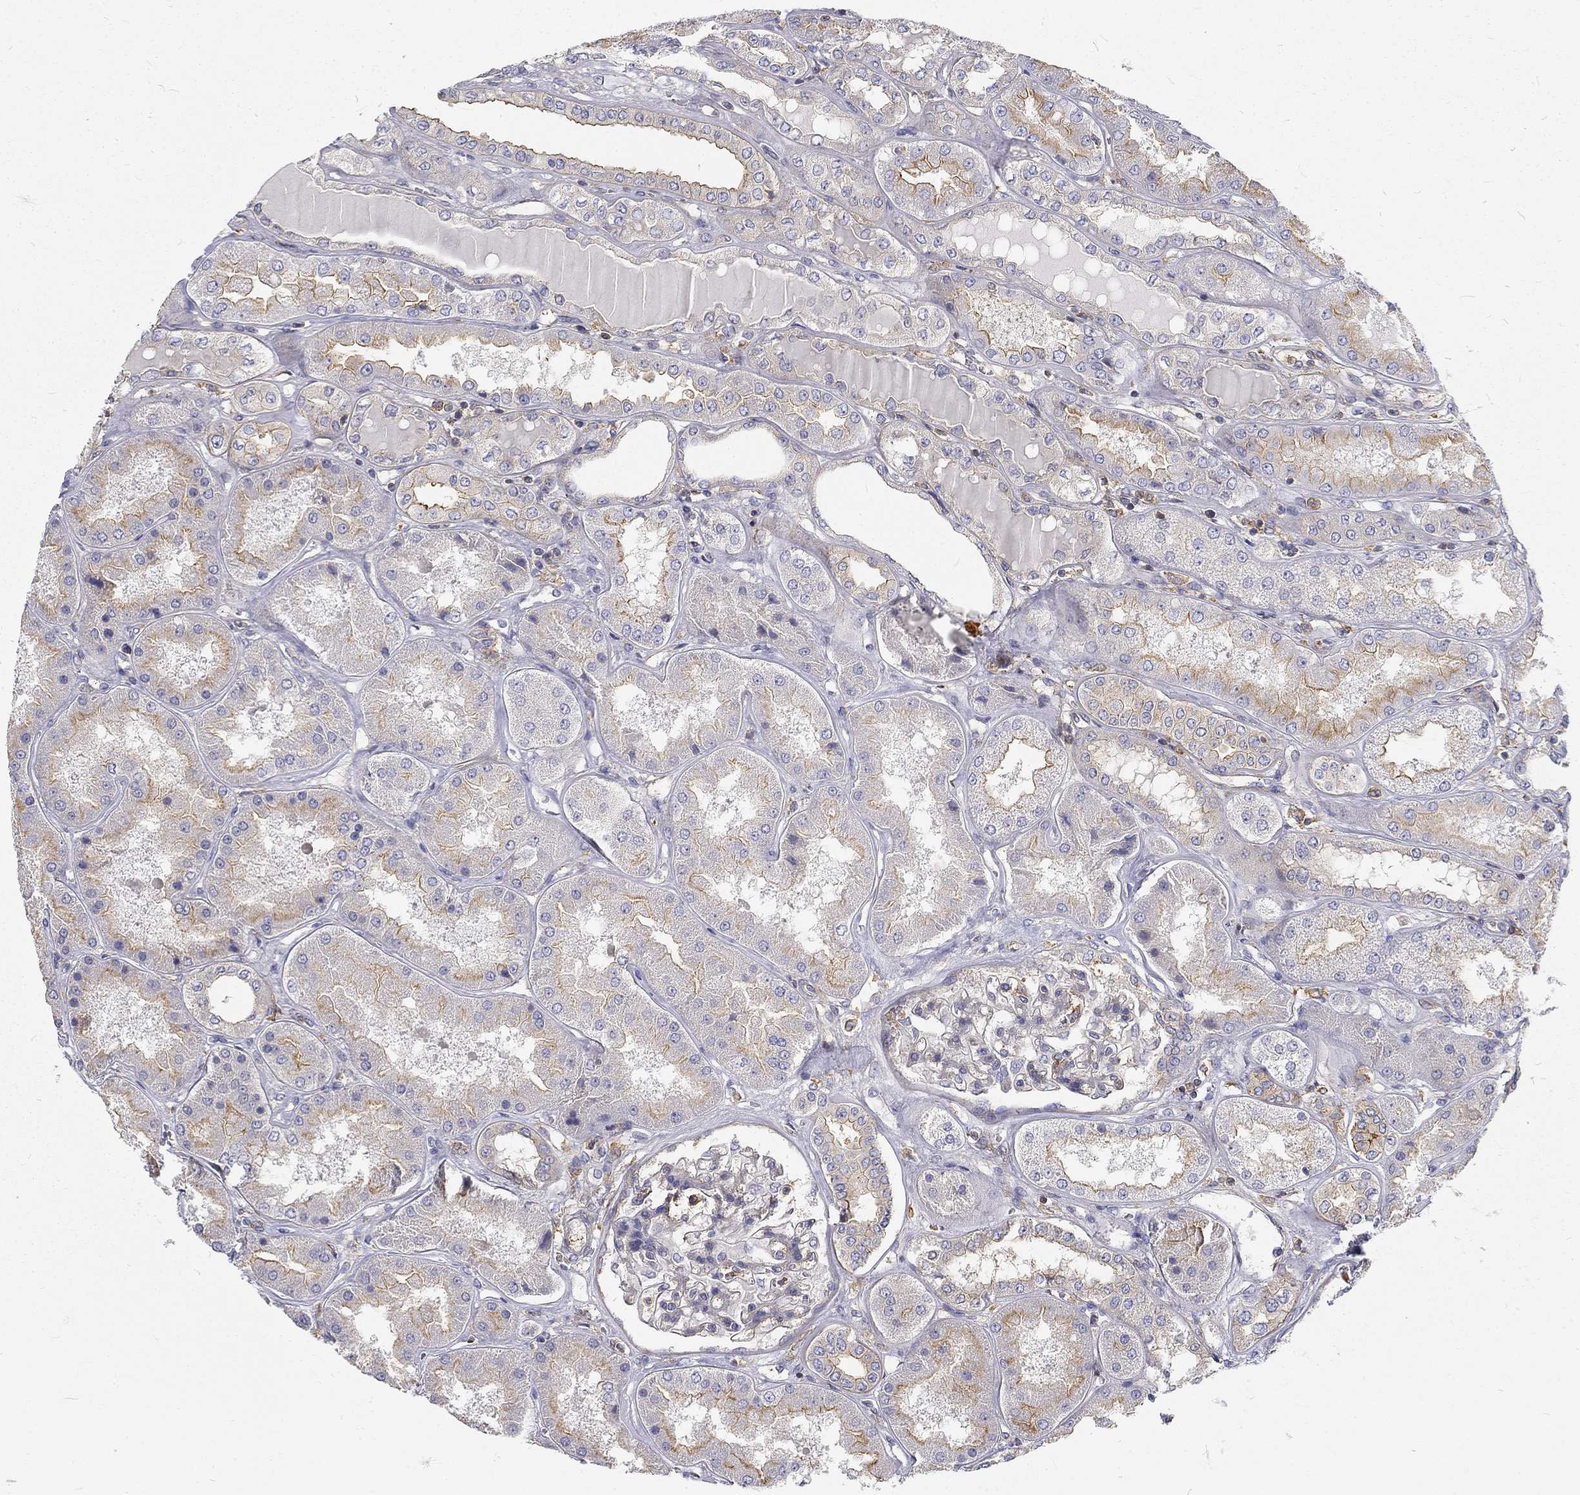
{"staining": {"intensity": "moderate", "quantity": "<25%", "location": "cytoplasmic/membranous"}, "tissue": "kidney", "cell_type": "Cells in glomeruli", "image_type": "normal", "snomed": [{"axis": "morphology", "description": "Normal tissue, NOS"}, {"axis": "topography", "description": "Kidney"}], "caption": "Immunohistochemistry image of benign kidney stained for a protein (brown), which displays low levels of moderate cytoplasmic/membranous positivity in approximately <25% of cells in glomeruli.", "gene": "MTMR11", "patient": {"sex": "female", "age": 56}}